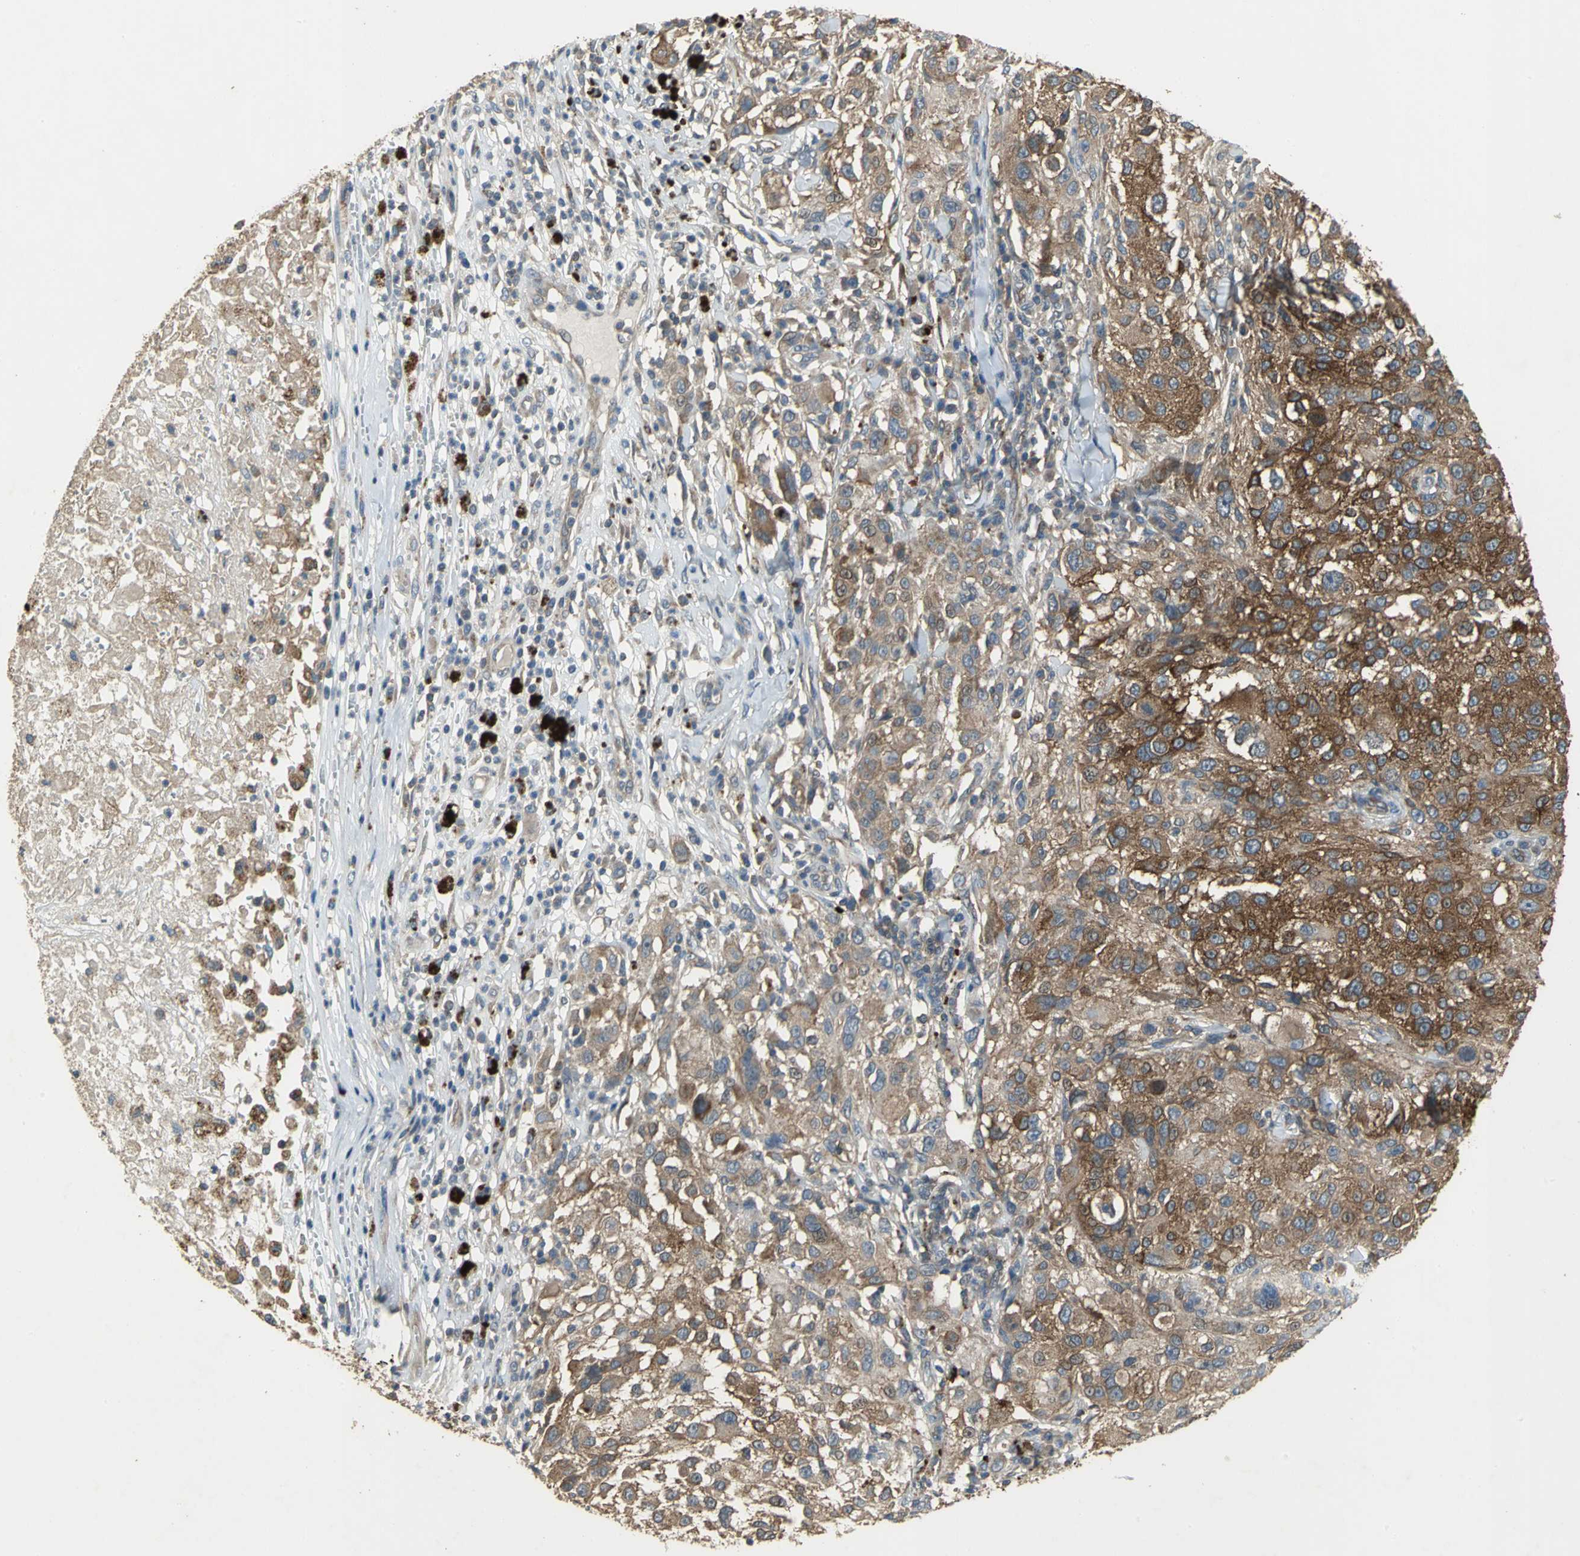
{"staining": {"intensity": "strong", "quantity": ">75%", "location": "cytoplasmic/membranous"}, "tissue": "melanoma", "cell_type": "Tumor cells", "image_type": "cancer", "snomed": [{"axis": "morphology", "description": "Necrosis, NOS"}, {"axis": "morphology", "description": "Malignant melanoma, NOS"}, {"axis": "topography", "description": "Skin"}], "caption": "A brown stain shows strong cytoplasmic/membranous expression of a protein in human malignant melanoma tumor cells. The staining was performed using DAB (3,3'-diaminobenzidine), with brown indicating positive protein expression. Nuclei are stained blue with hematoxylin.", "gene": "MET", "patient": {"sex": "female", "age": 87}}